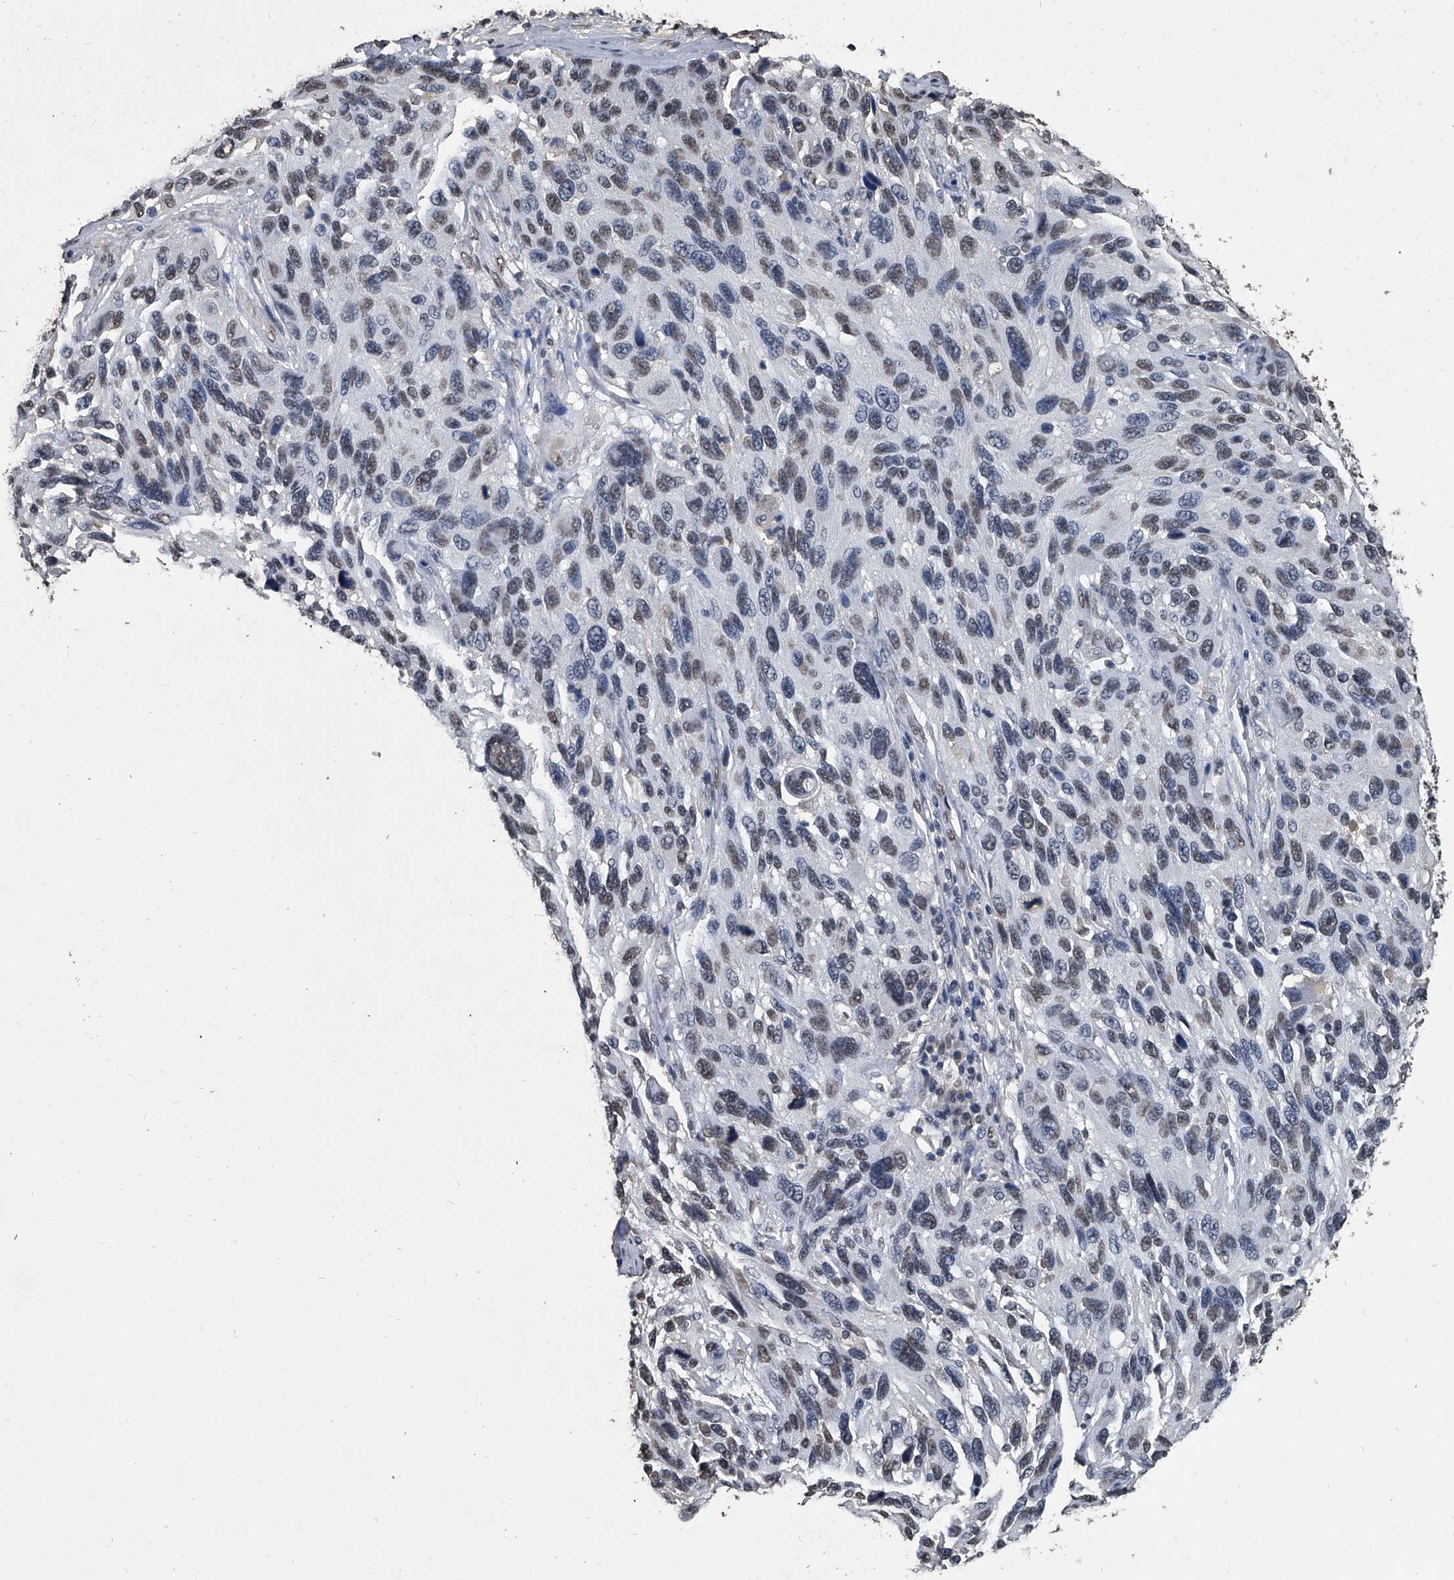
{"staining": {"intensity": "weak", "quantity": "<25%", "location": "nuclear"}, "tissue": "melanoma", "cell_type": "Tumor cells", "image_type": "cancer", "snomed": [{"axis": "morphology", "description": "Malignant melanoma, NOS"}, {"axis": "topography", "description": "Skin"}], "caption": "There is no significant positivity in tumor cells of malignant melanoma. (DAB (3,3'-diaminobenzidine) IHC visualized using brightfield microscopy, high magnification).", "gene": "MATR3", "patient": {"sex": "male", "age": 53}}